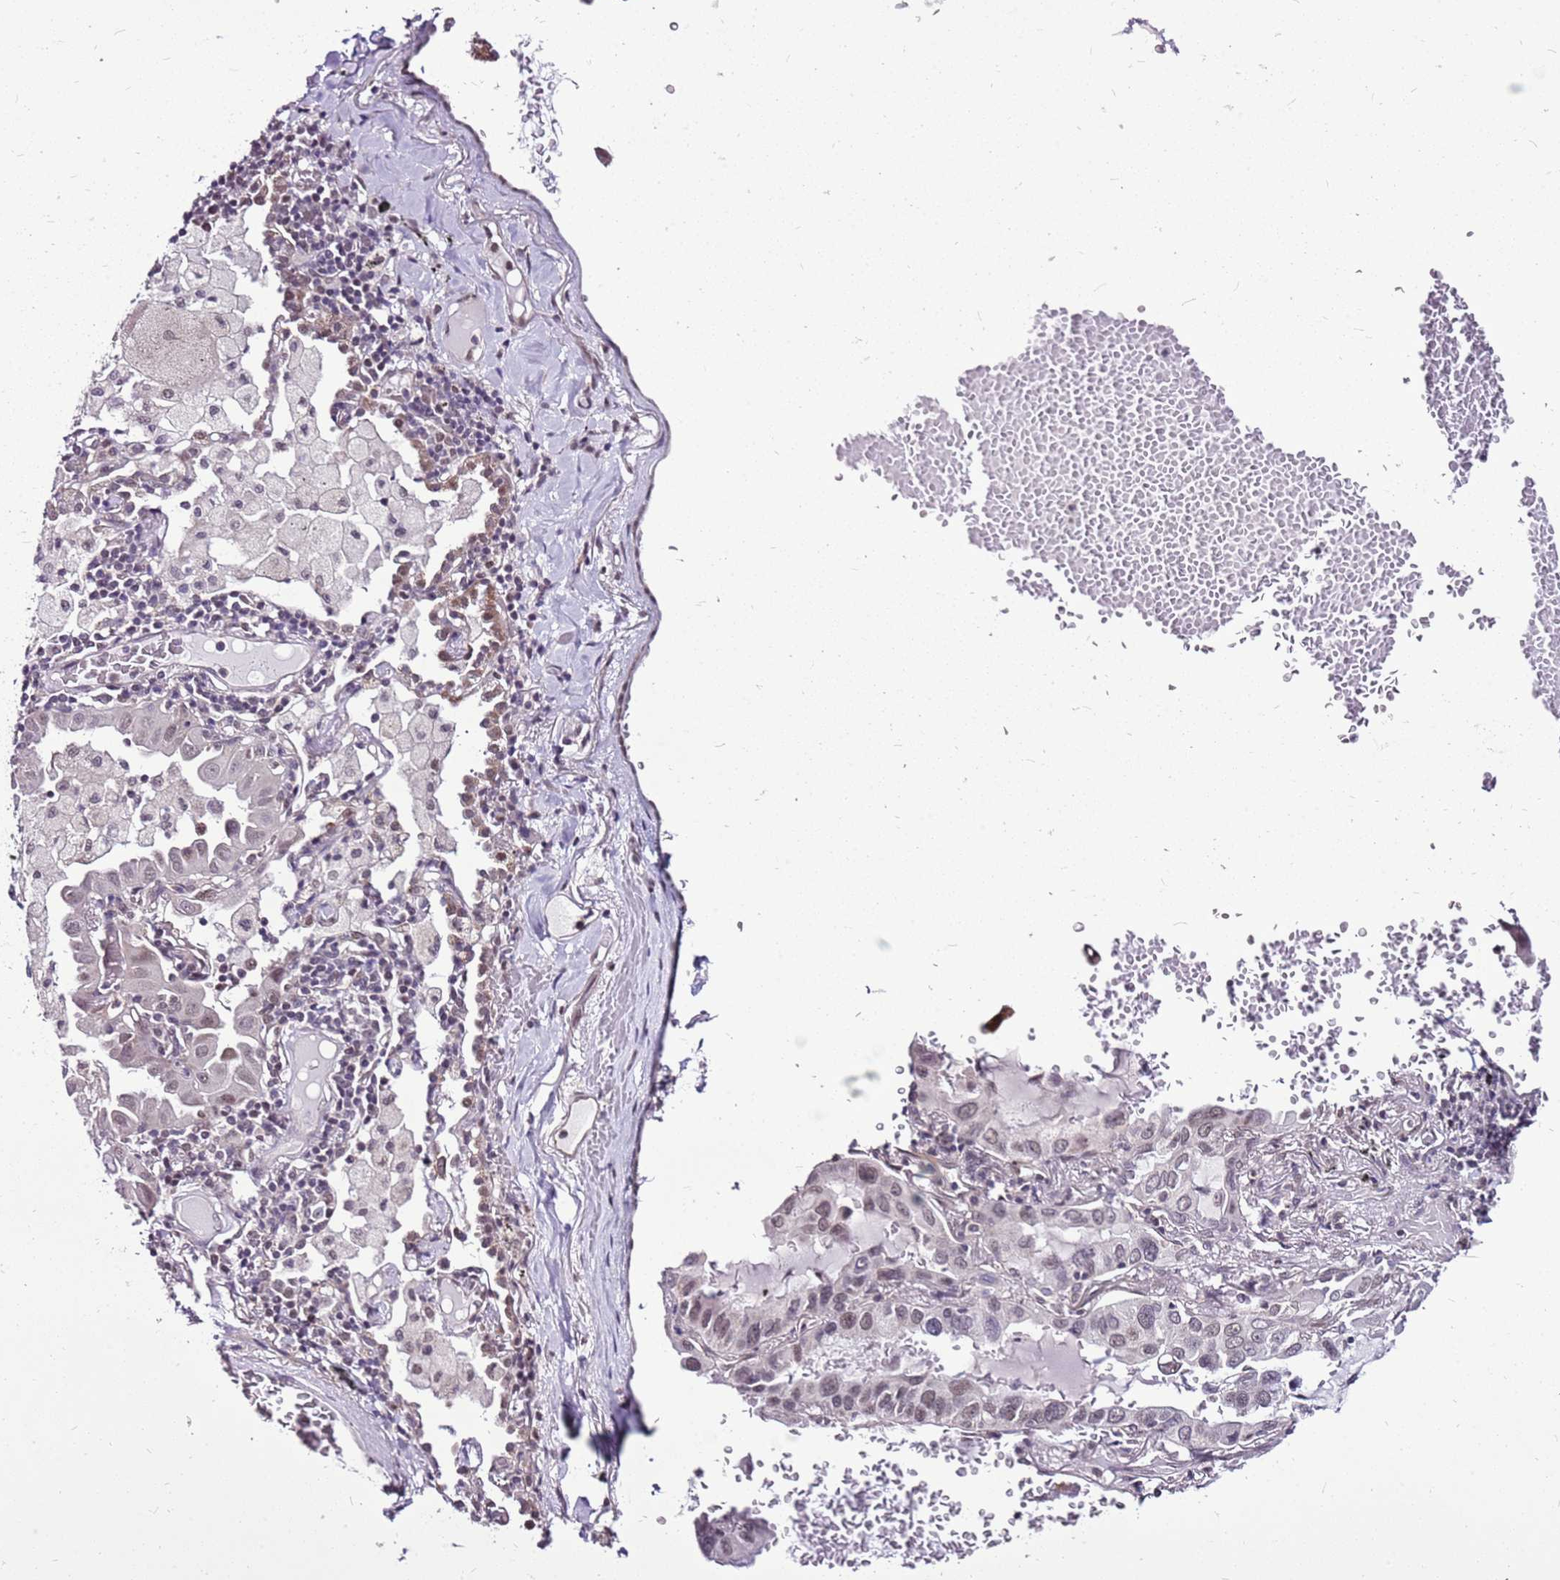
{"staining": {"intensity": "weak", "quantity": "25%-75%", "location": "nuclear"}, "tissue": "lung cancer", "cell_type": "Tumor cells", "image_type": "cancer", "snomed": [{"axis": "morphology", "description": "Adenocarcinoma, NOS"}, {"axis": "topography", "description": "Lung"}], "caption": "This histopathology image demonstrates immunohistochemistry (IHC) staining of human adenocarcinoma (lung), with low weak nuclear expression in approximately 25%-75% of tumor cells.", "gene": "CCDC166", "patient": {"sex": "male", "age": 64}}